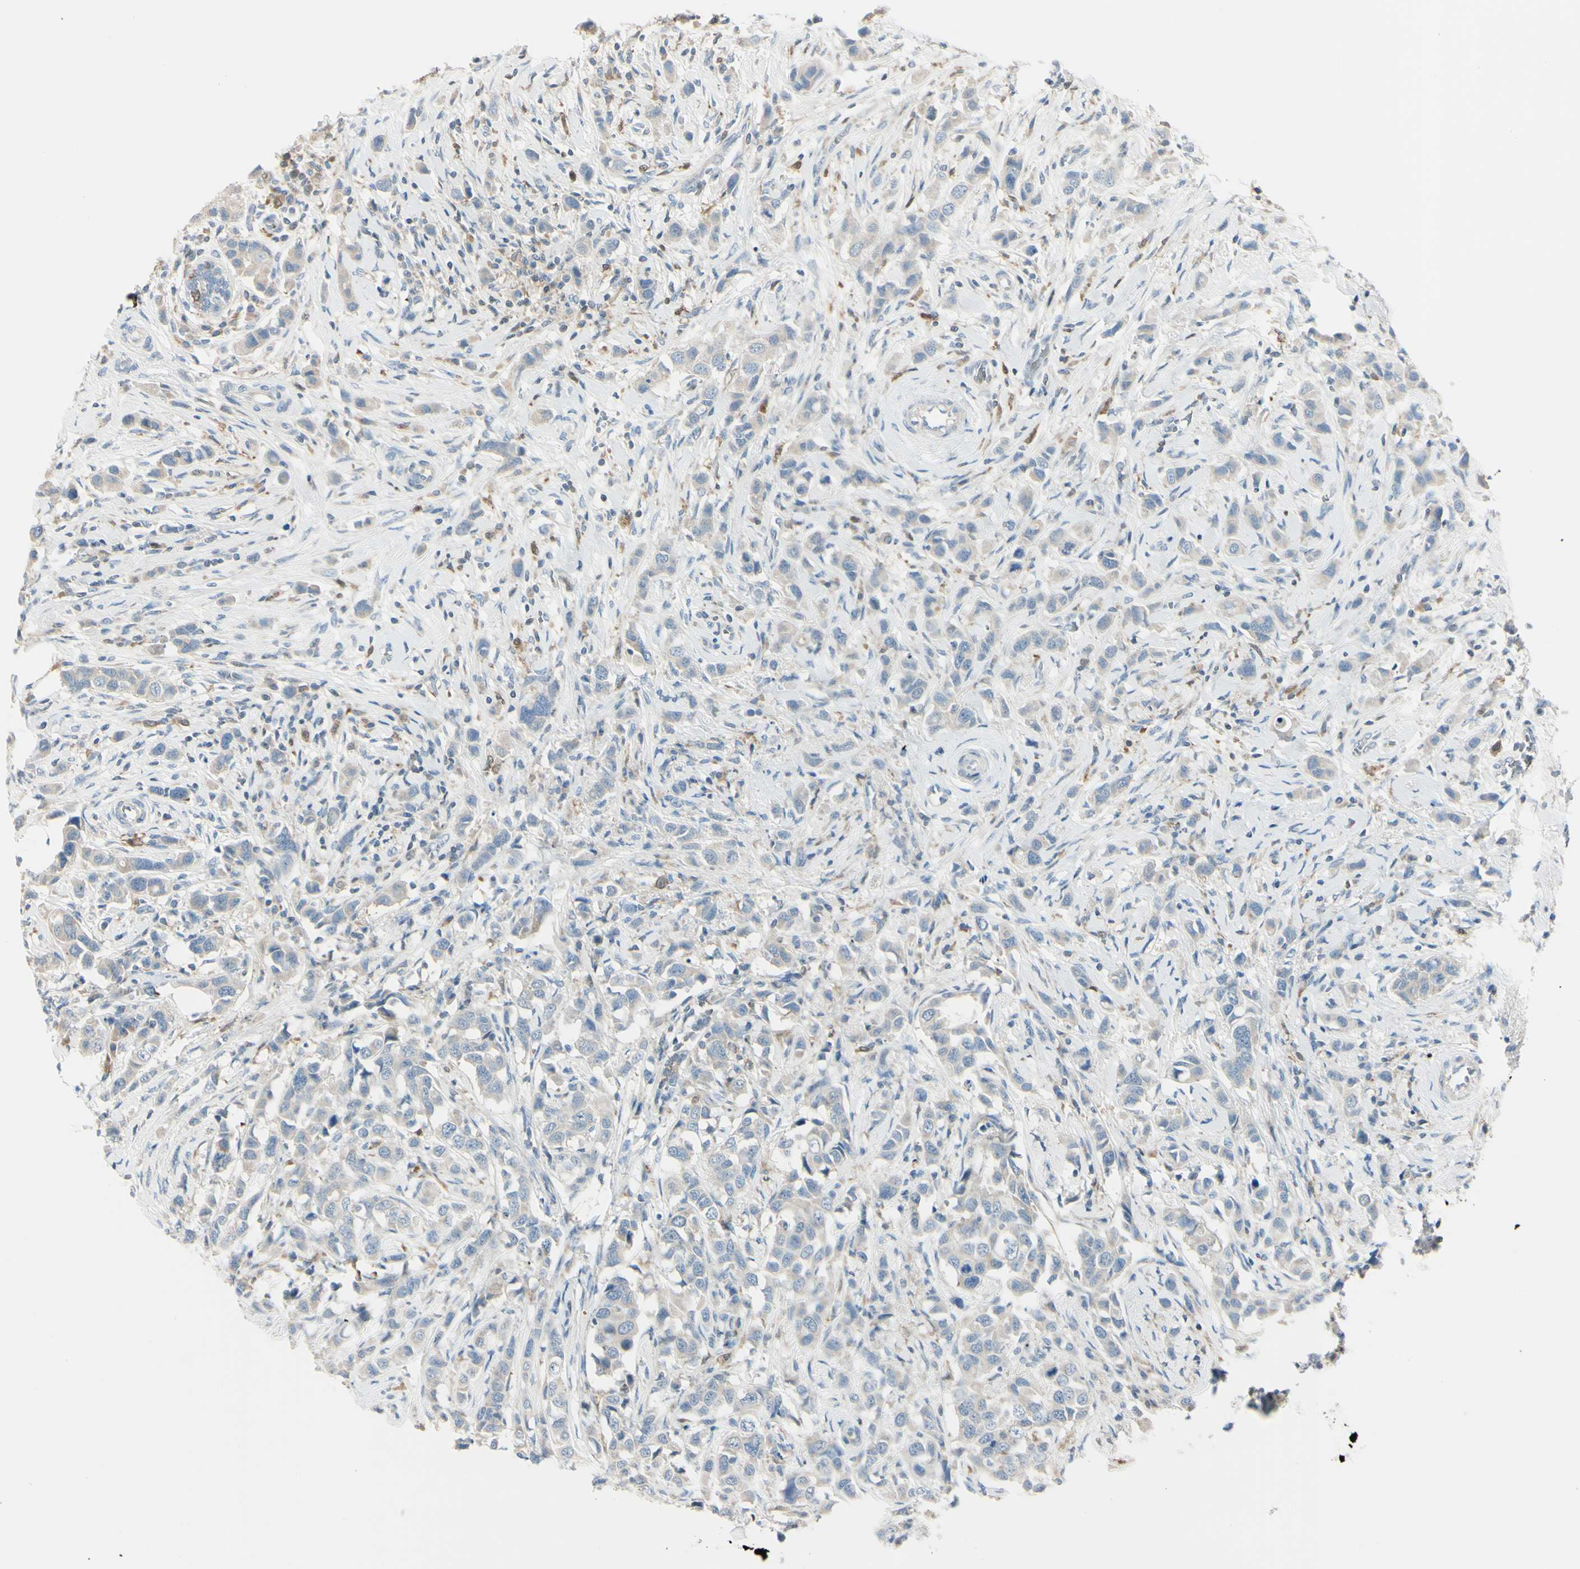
{"staining": {"intensity": "weak", "quantity": ">75%", "location": "cytoplasmic/membranous"}, "tissue": "breast cancer", "cell_type": "Tumor cells", "image_type": "cancer", "snomed": [{"axis": "morphology", "description": "Normal tissue, NOS"}, {"axis": "morphology", "description": "Duct carcinoma"}, {"axis": "topography", "description": "Breast"}], "caption": "Breast cancer was stained to show a protein in brown. There is low levels of weak cytoplasmic/membranous positivity in approximately >75% of tumor cells.", "gene": "CYRIB", "patient": {"sex": "female", "age": 50}}